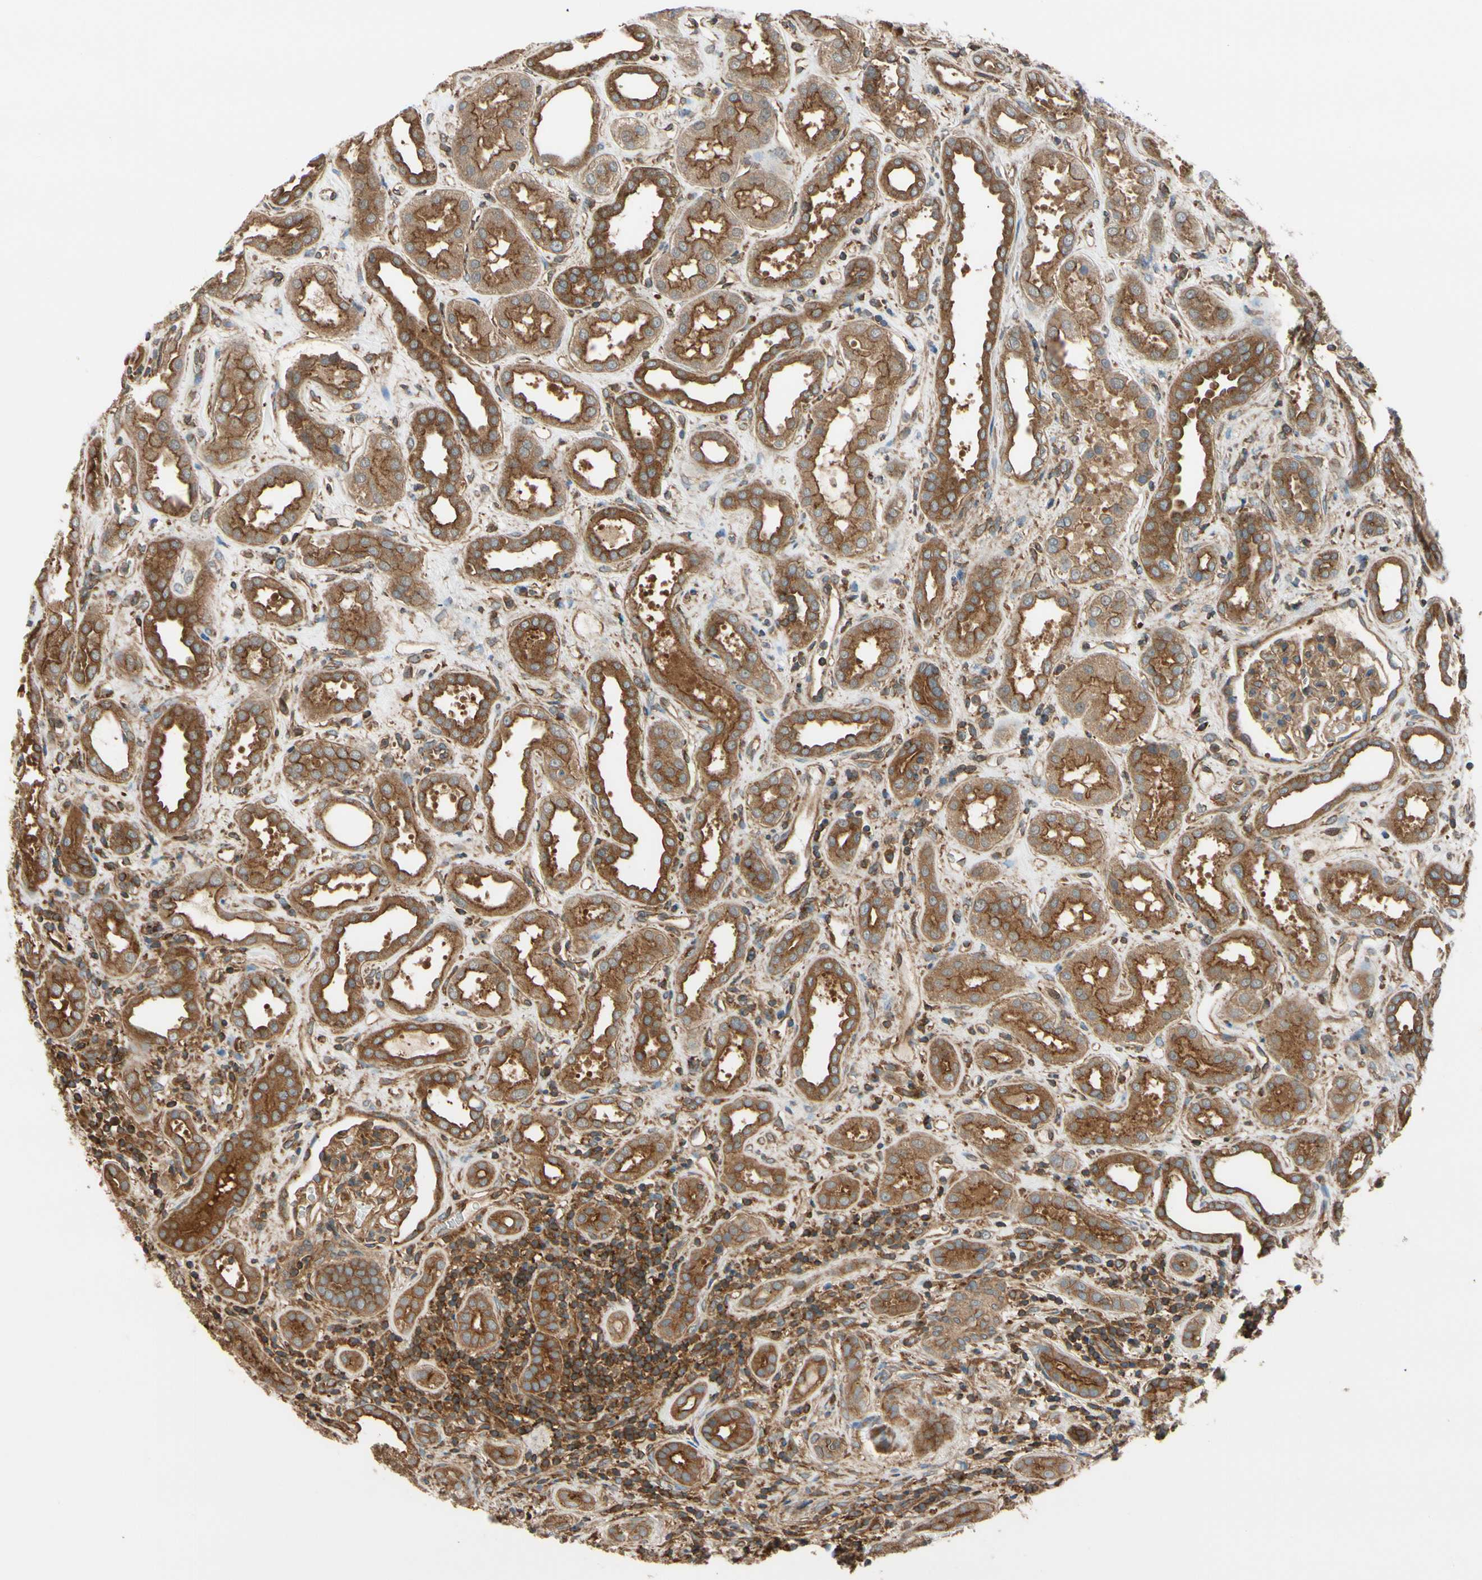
{"staining": {"intensity": "moderate", "quantity": "25%-75%", "location": "cytoplasmic/membranous"}, "tissue": "kidney", "cell_type": "Cells in glomeruli", "image_type": "normal", "snomed": [{"axis": "morphology", "description": "Normal tissue, NOS"}, {"axis": "topography", "description": "Kidney"}], "caption": "Benign kidney was stained to show a protein in brown. There is medium levels of moderate cytoplasmic/membranous expression in about 25%-75% of cells in glomeruli. The staining was performed using DAB (3,3'-diaminobenzidine), with brown indicating positive protein expression. Nuclei are stained blue with hematoxylin.", "gene": "EPS15", "patient": {"sex": "male", "age": 59}}